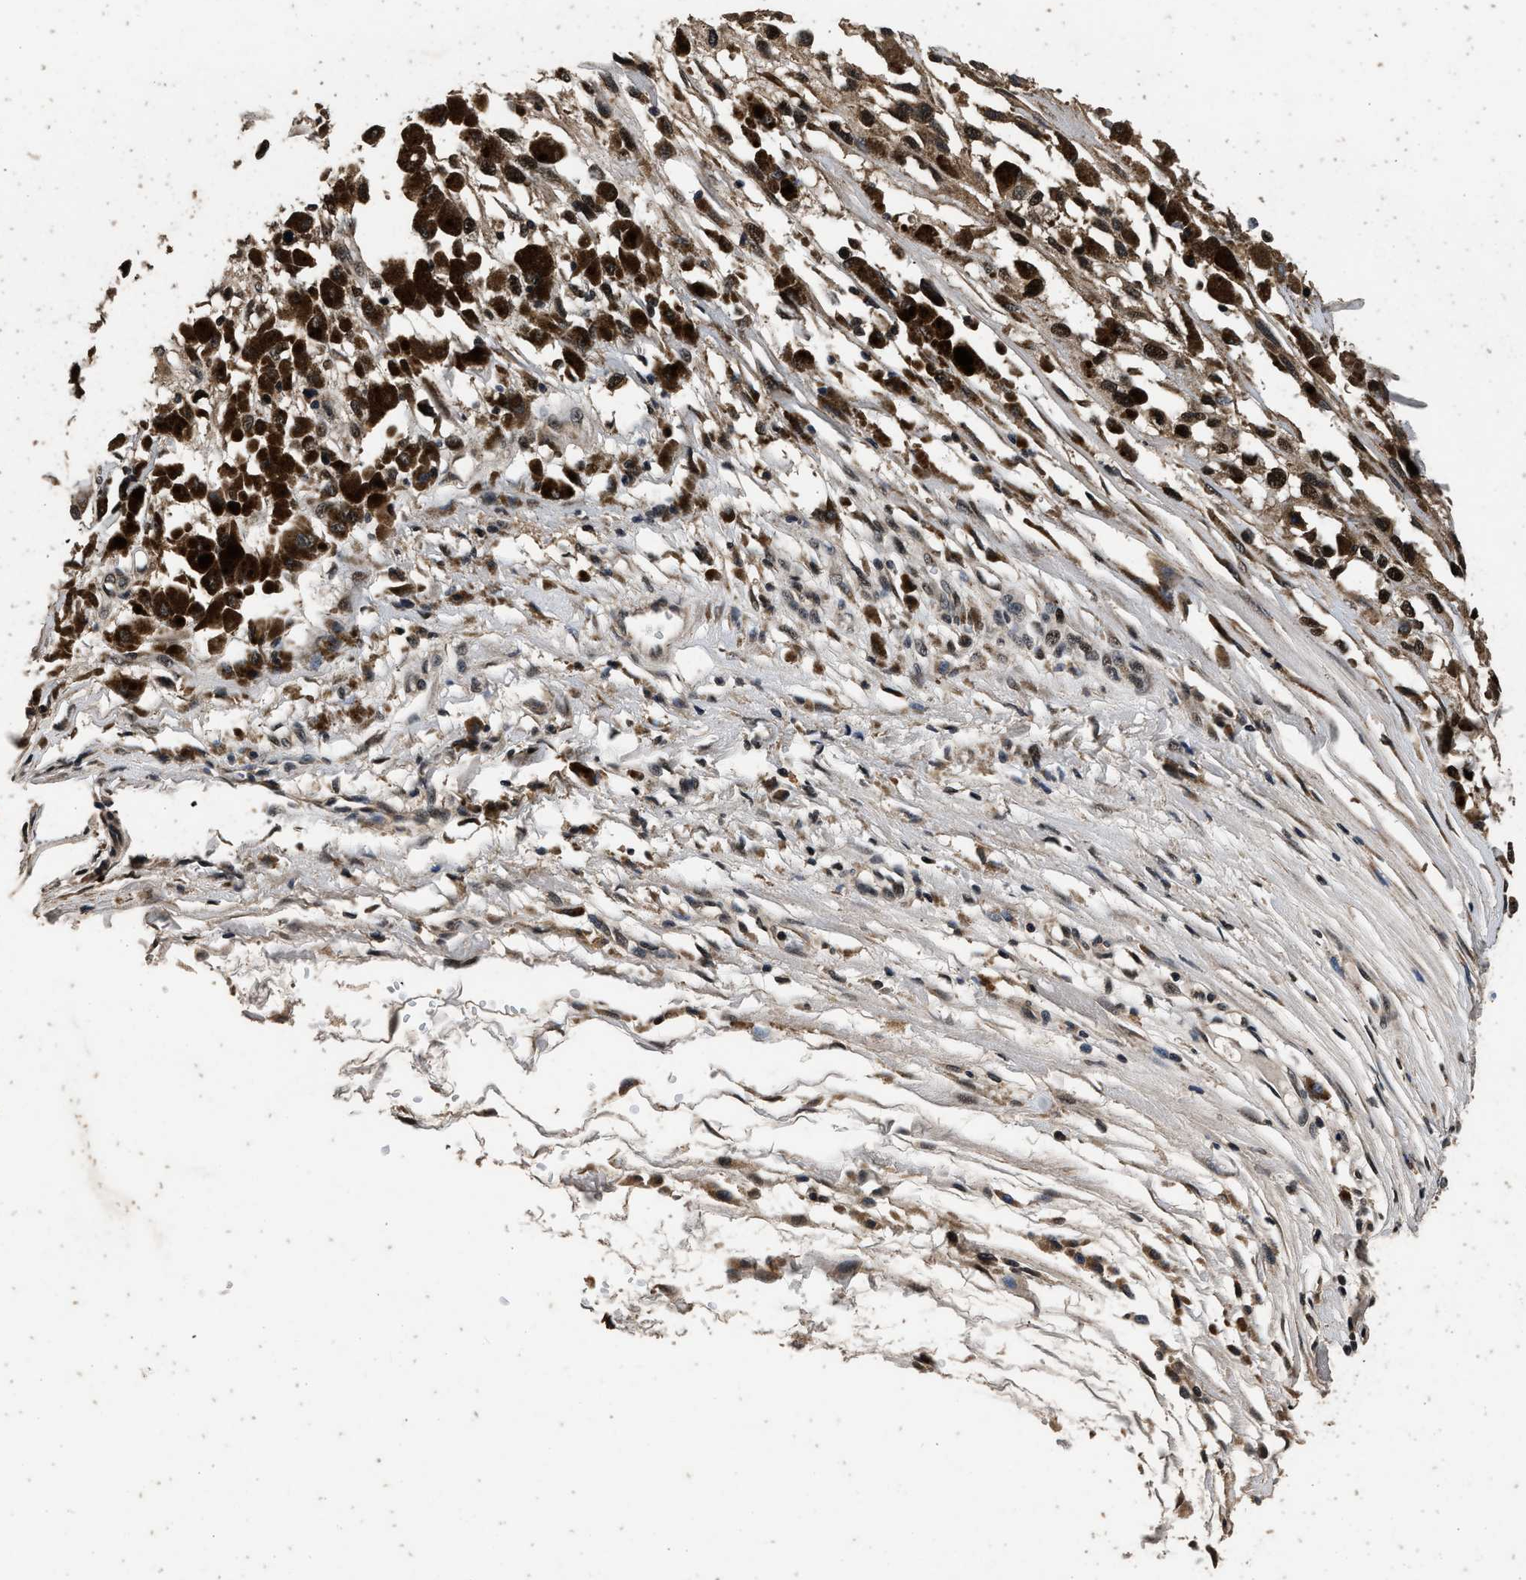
{"staining": {"intensity": "strong", "quantity": ">75%", "location": "cytoplasmic/membranous,nuclear"}, "tissue": "melanoma", "cell_type": "Tumor cells", "image_type": "cancer", "snomed": [{"axis": "morphology", "description": "Malignant melanoma, Metastatic site"}, {"axis": "topography", "description": "Lymph node"}], "caption": "Strong cytoplasmic/membranous and nuclear expression is seen in approximately >75% of tumor cells in malignant melanoma (metastatic site).", "gene": "CSTF1", "patient": {"sex": "male", "age": 59}}